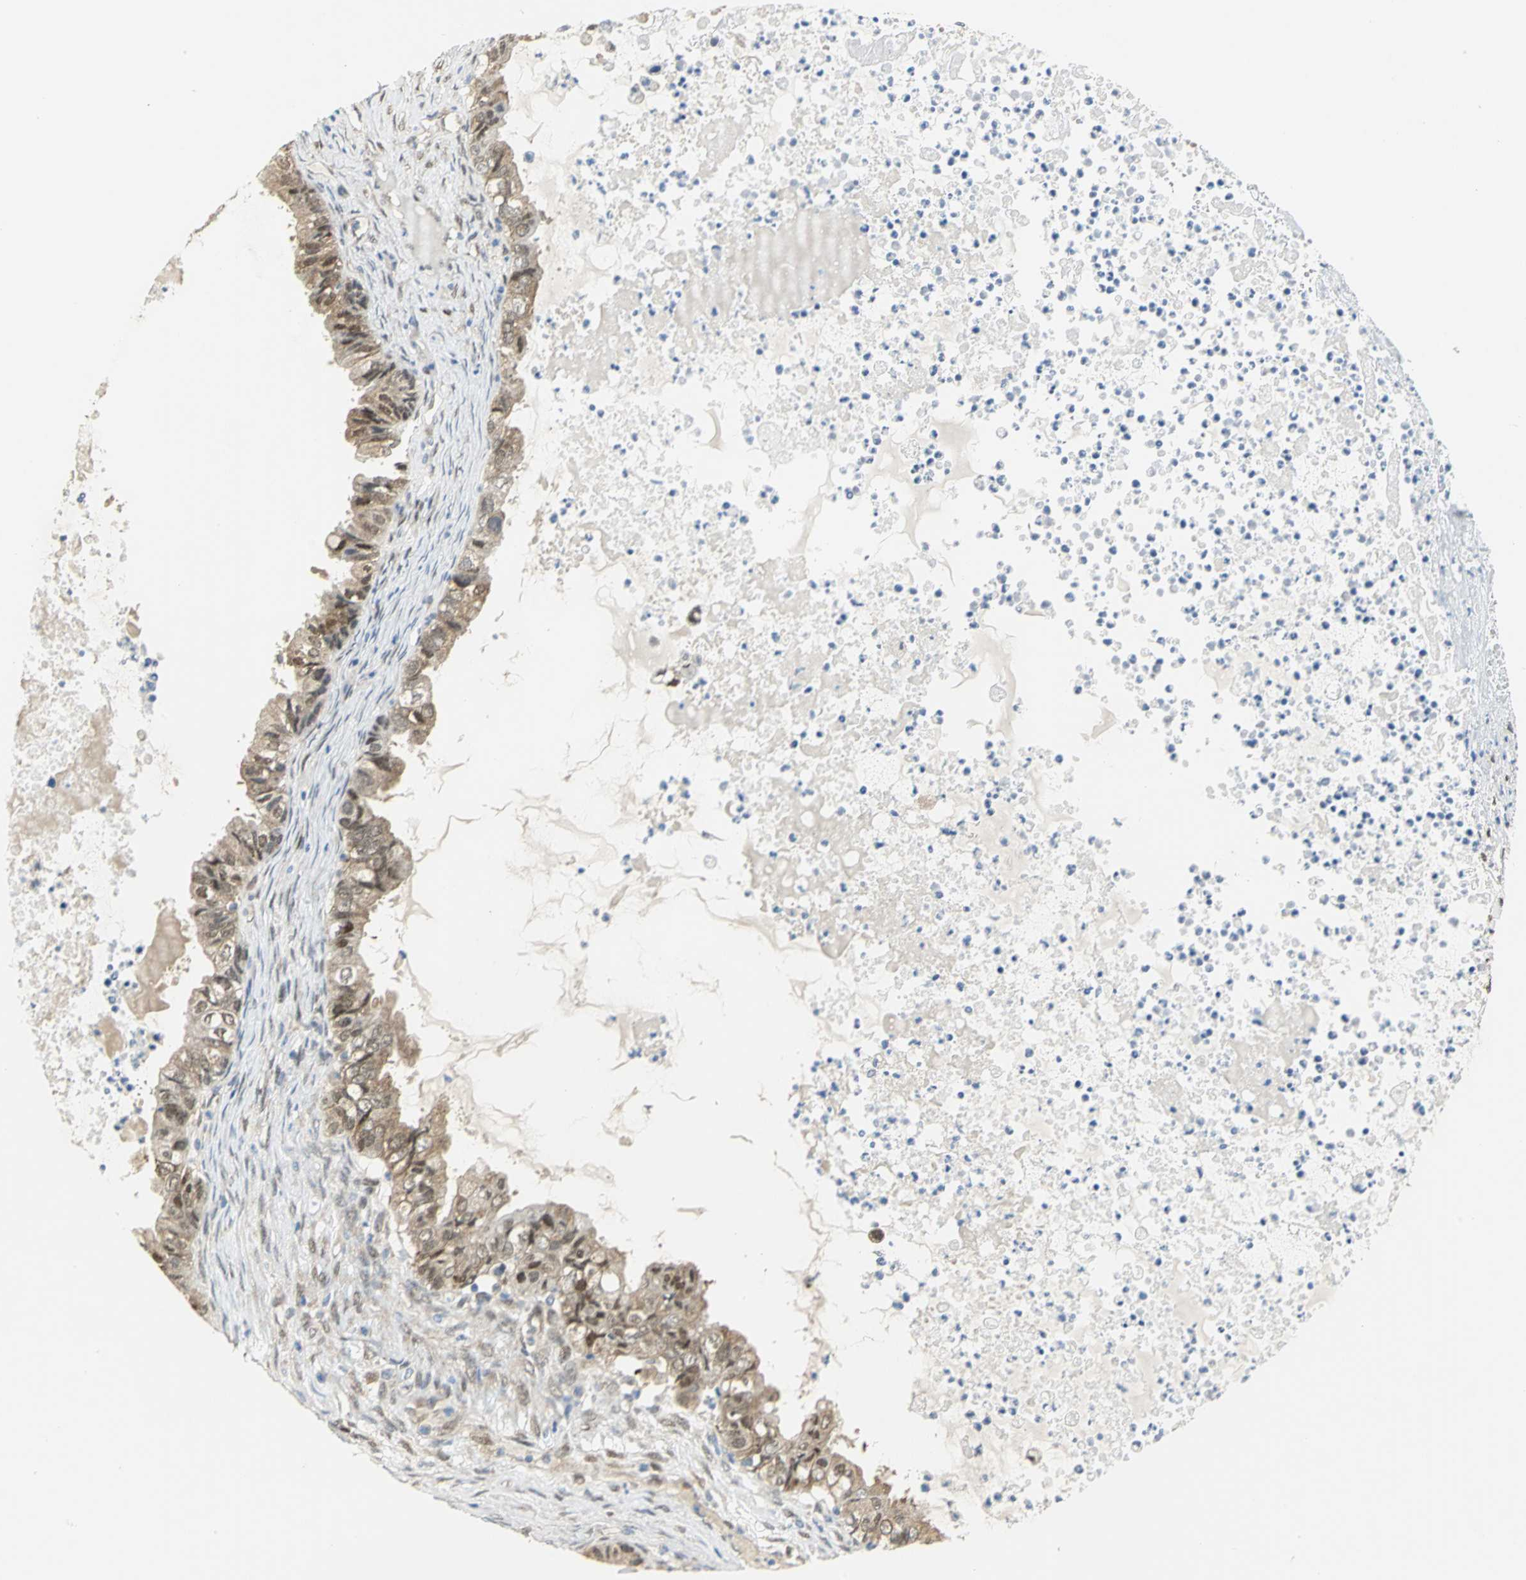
{"staining": {"intensity": "weak", "quantity": ">75%", "location": "cytoplasmic/membranous"}, "tissue": "ovarian cancer", "cell_type": "Tumor cells", "image_type": "cancer", "snomed": [{"axis": "morphology", "description": "Cystadenocarcinoma, mucinous, NOS"}, {"axis": "topography", "description": "Ovary"}], "caption": "Immunohistochemical staining of human ovarian cancer reveals weak cytoplasmic/membranous protein positivity in approximately >75% of tumor cells.", "gene": "PGM3", "patient": {"sex": "female", "age": 80}}